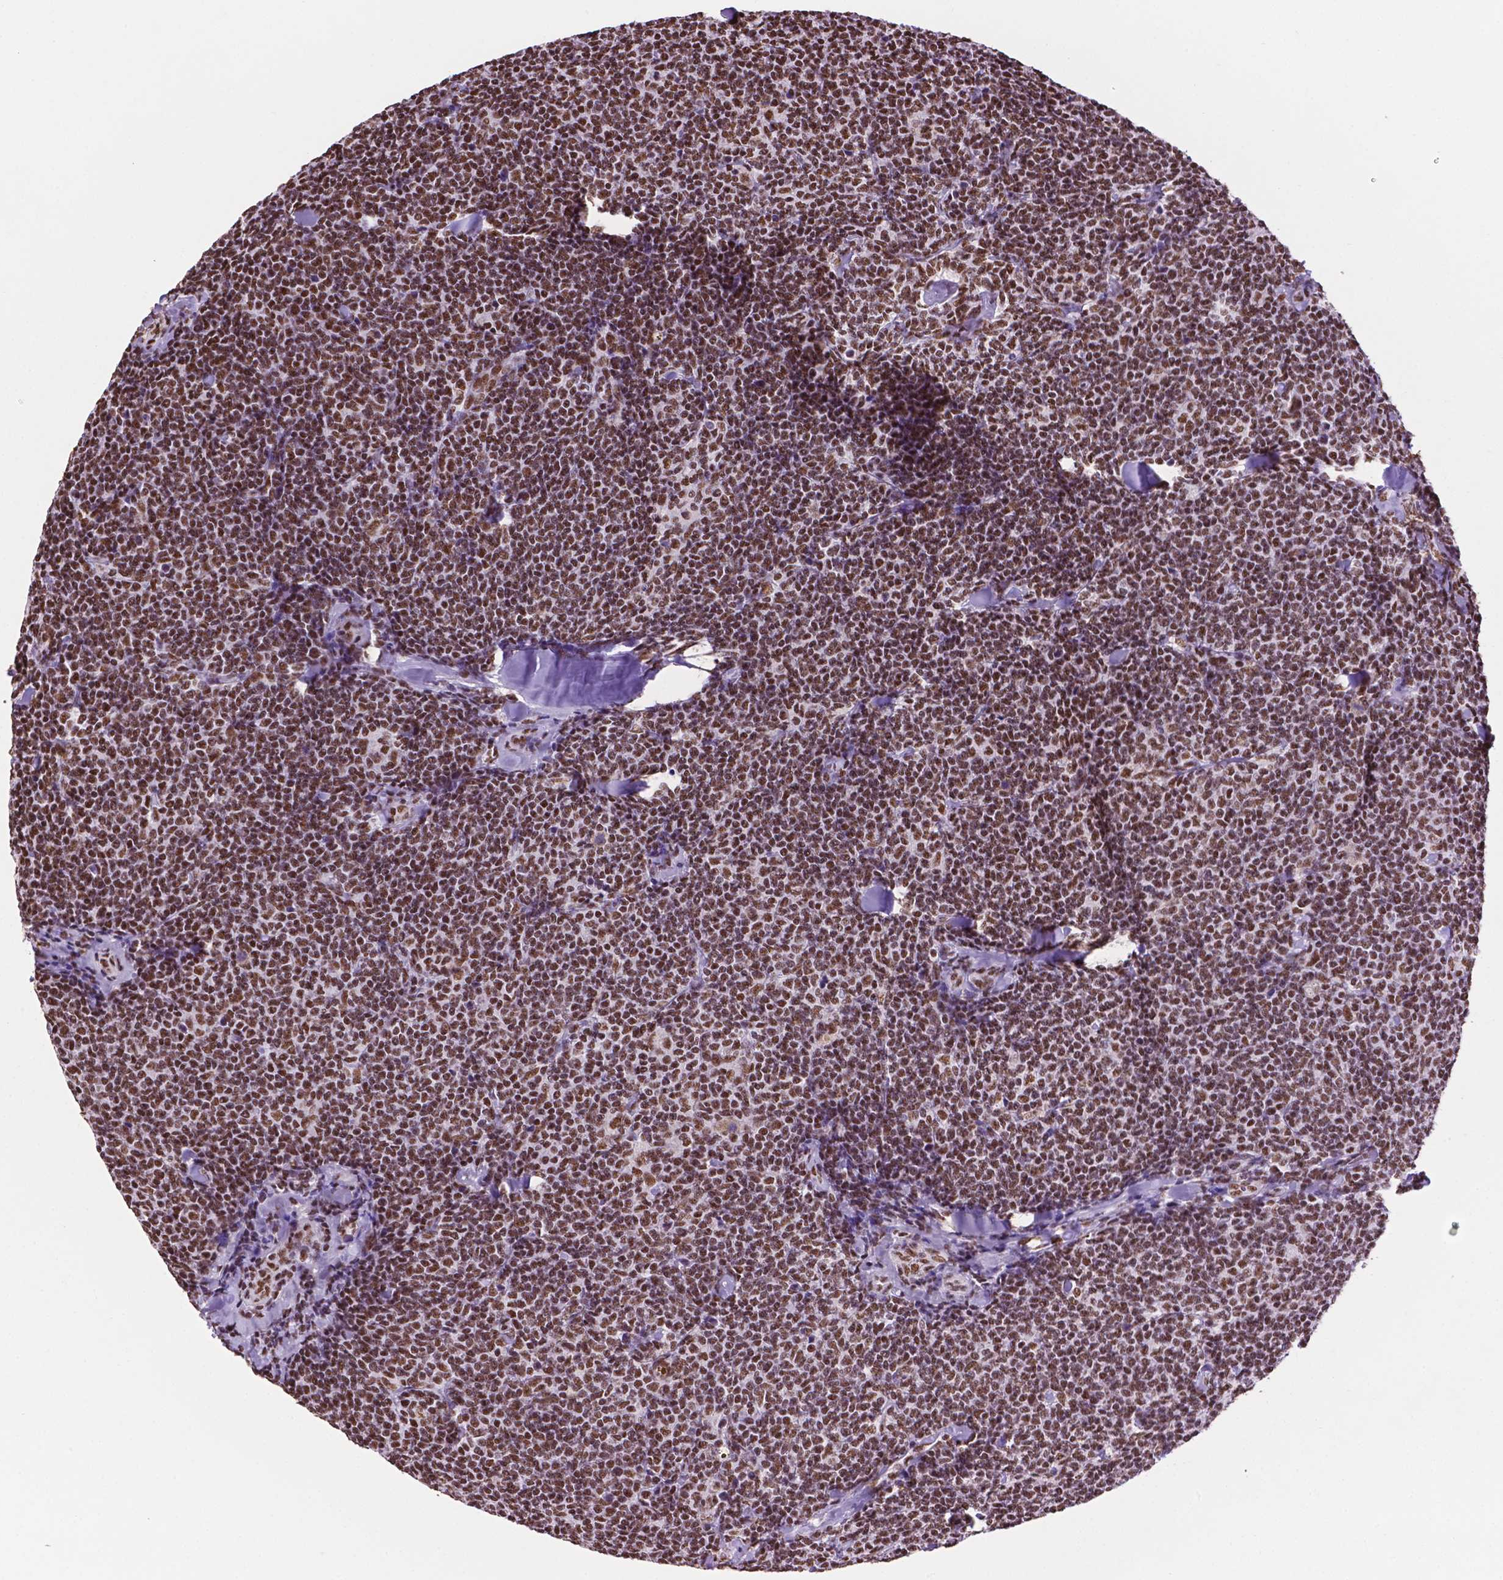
{"staining": {"intensity": "strong", "quantity": ">75%", "location": "nuclear"}, "tissue": "lymphoma", "cell_type": "Tumor cells", "image_type": "cancer", "snomed": [{"axis": "morphology", "description": "Malignant lymphoma, non-Hodgkin's type, Low grade"}, {"axis": "topography", "description": "Lymph node"}], "caption": "This image displays immunohistochemistry staining of malignant lymphoma, non-Hodgkin's type (low-grade), with high strong nuclear staining in approximately >75% of tumor cells.", "gene": "CCAR2", "patient": {"sex": "female", "age": 56}}